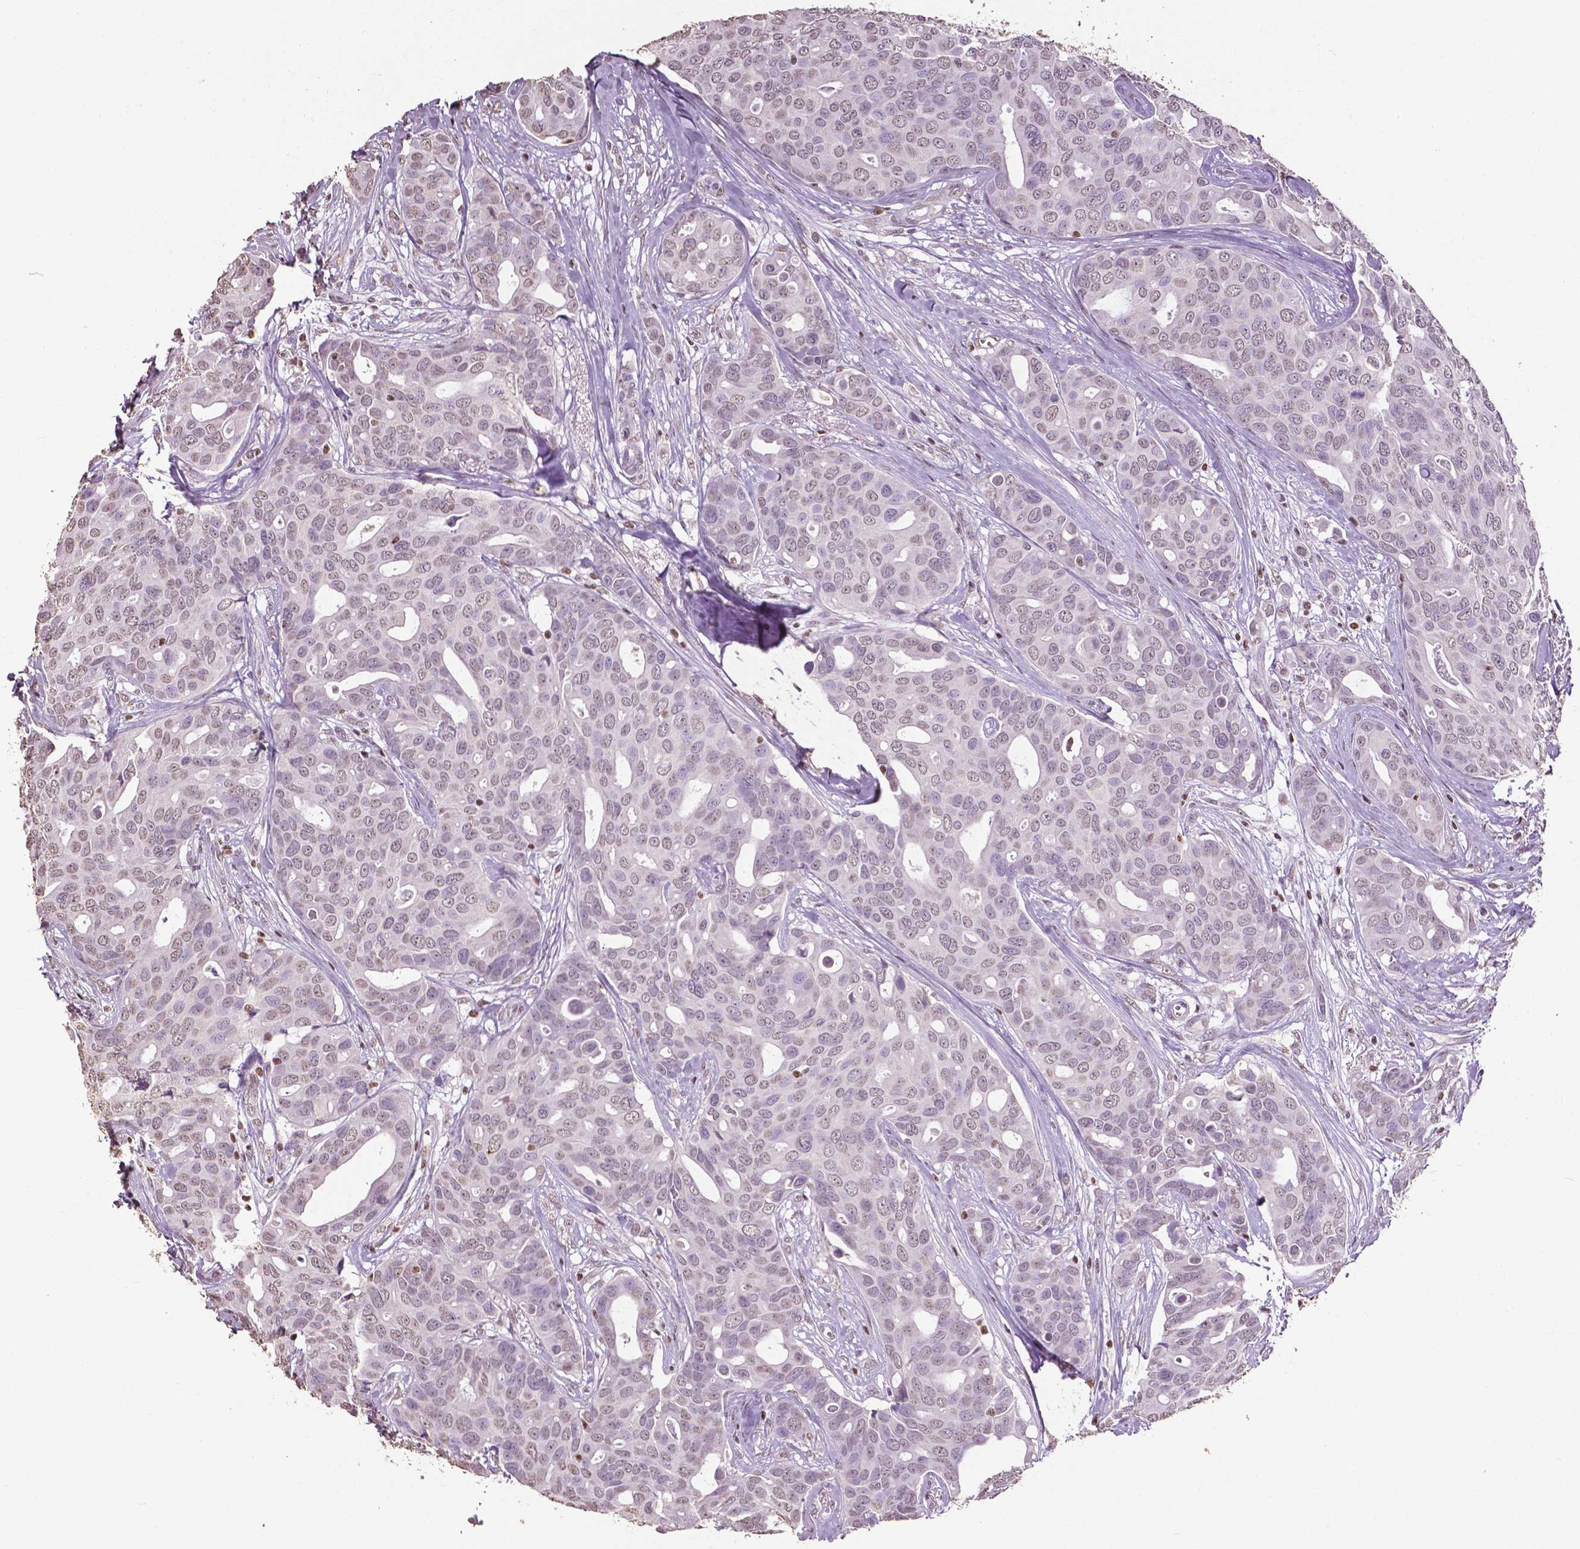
{"staining": {"intensity": "negative", "quantity": "none", "location": "none"}, "tissue": "breast cancer", "cell_type": "Tumor cells", "image_type": "cancer", "snomed": [{"axis": "morphology", "description": "Duct carcinoma"}, {"axis": "topography", "description": "Breast"}], "caption": "Immunohistochemistry (IHC) of human breast intraductal carcinoma shows no expression in tumor cells. The staining was performed using DAB (3,3'-diaminobenzidine) to visualize the protein expression in brown, while the nuclei were stained in blue with hematoxylin (Magnification: 20x).", "gene": "RUNX3", "patient": {"sex": "female", "age": 54}}